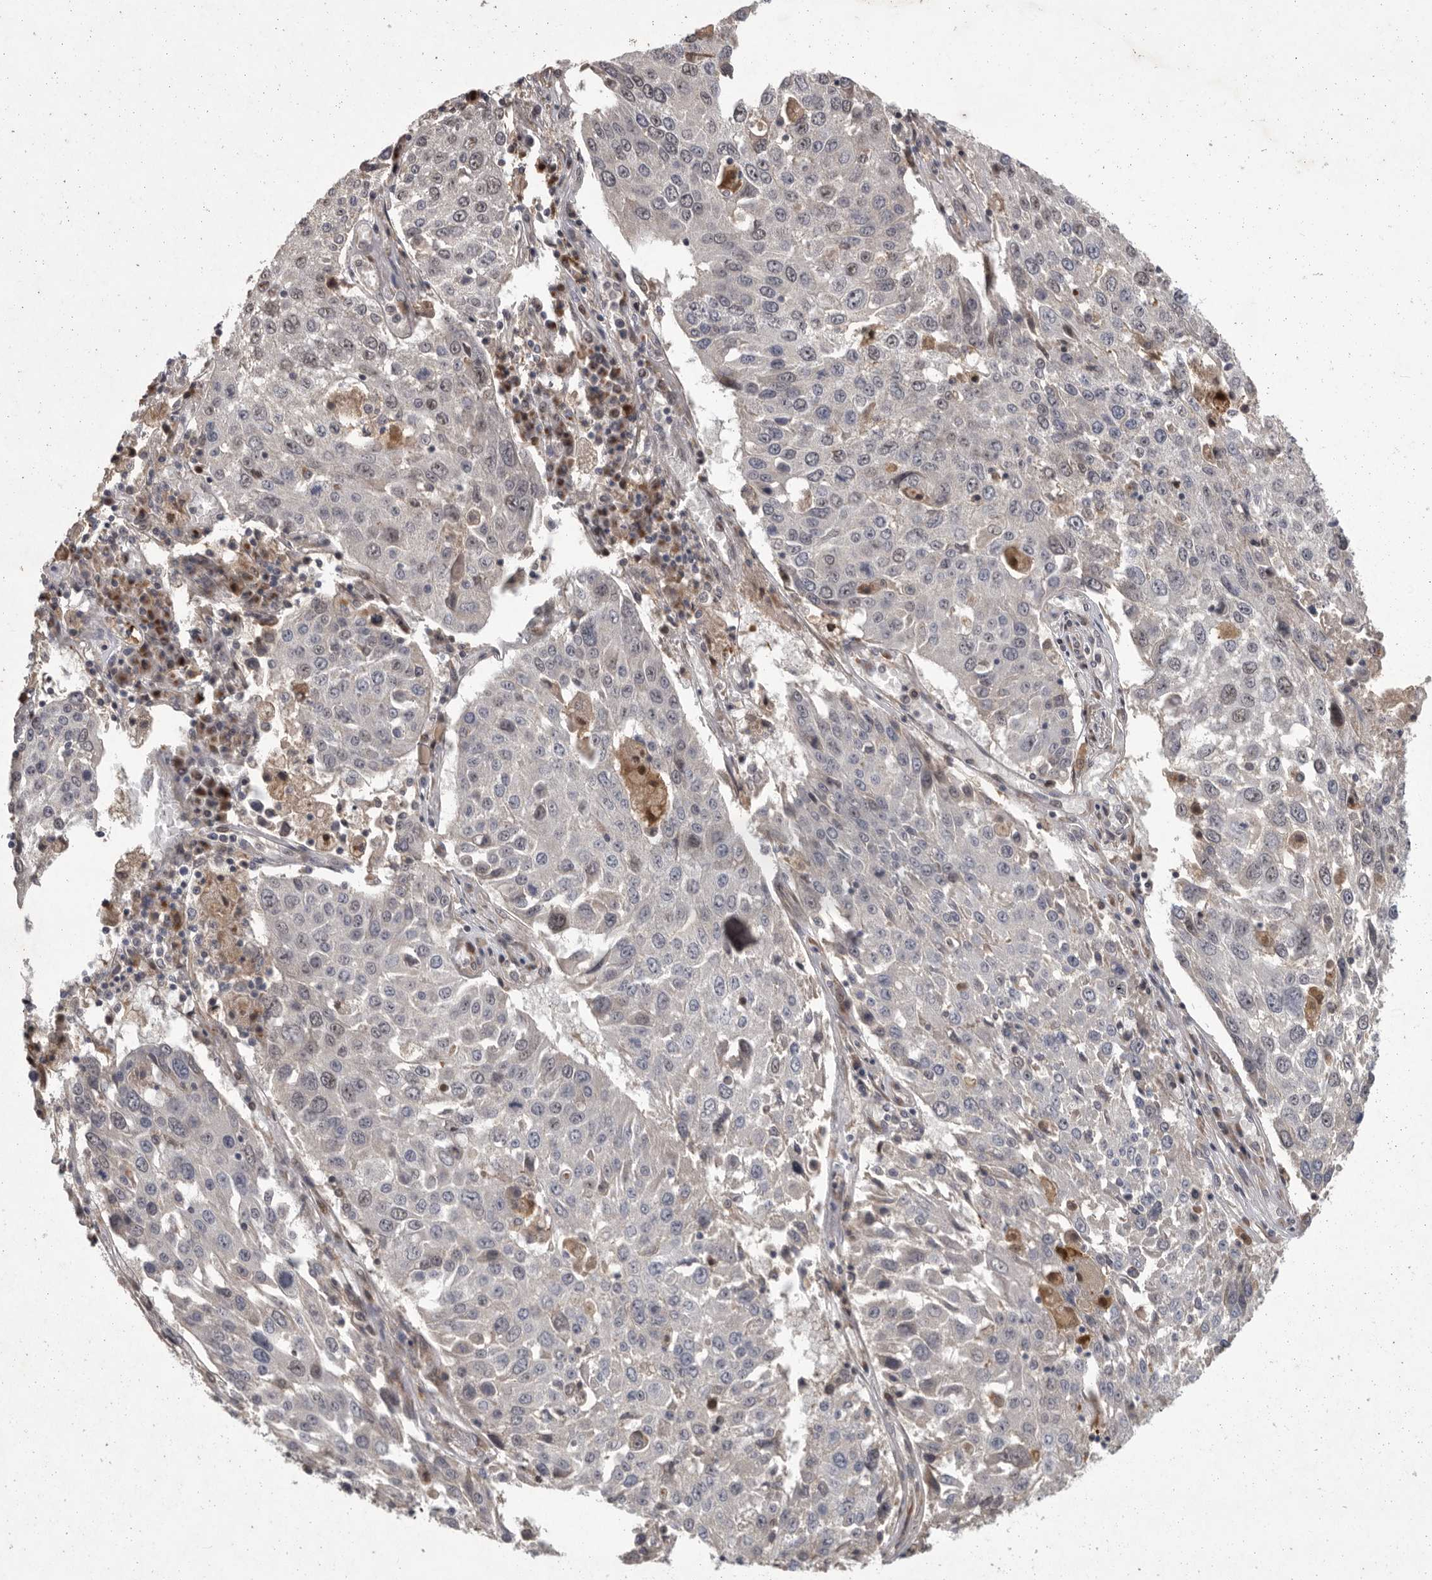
{"staining": {"intensity": "negative", "quantity": "none", "location": "none"}, "tissue": "lung cancer", "cell_type": "Tumor cells", "image_type": "cancer", "snomed": [{"axis": "morphology", "description": "Squamous cell carcinoma, NOS"}, {"axis": "topography", "description": "Lung"}], "caption": "High power microscopy micrograph of an immunohistochemistry photomicrograph of lung squamous cell carcinoma, revealing no significant positivity in tumor cells.", "gene": "MAN2A1", "patient": {"sex": "male", "age": 65}}